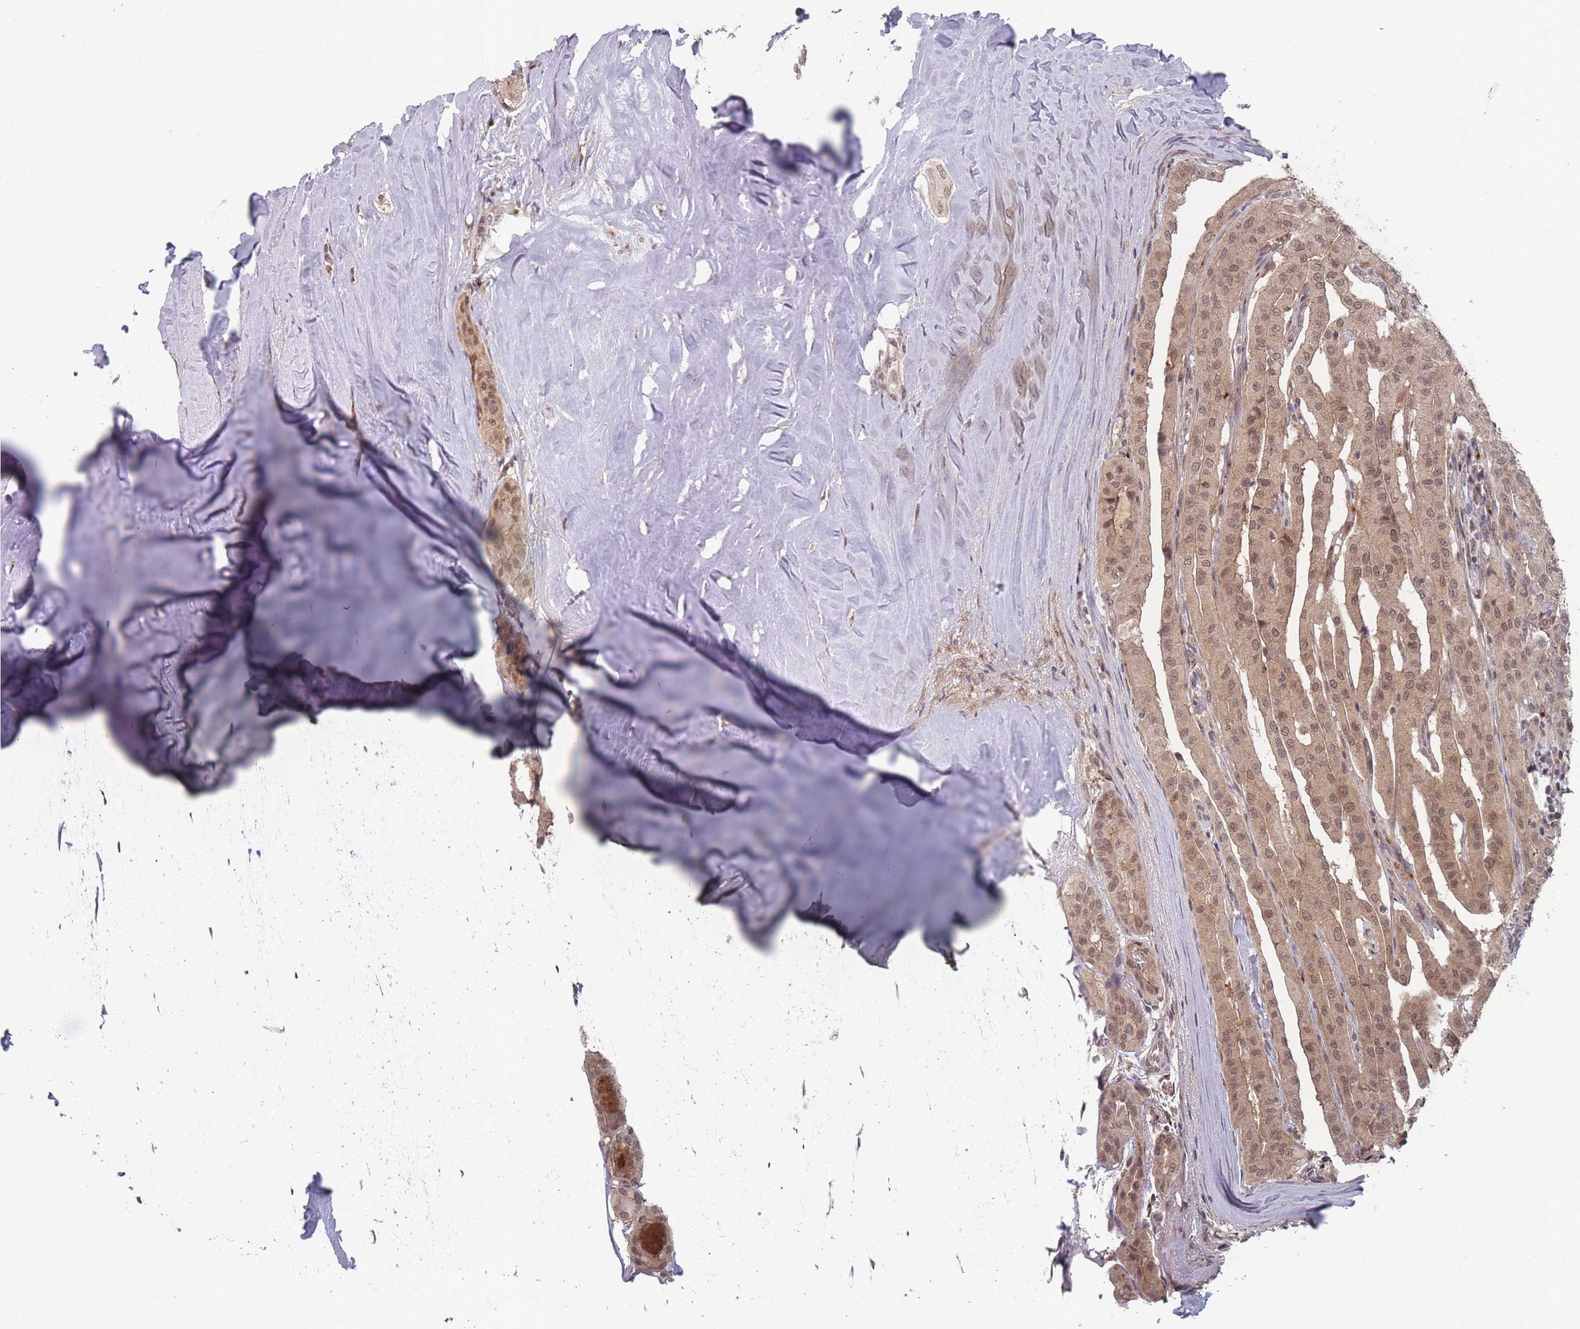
{"staining": {"intensity": "moderate", "quantity": ">75%", "location": "cytoplasmic/membranous,nuclear"}, "tissue": "thyroid cancer", "cell_type": "Tumor cells", "image_type": "cancer", "snomed": [{"axis": "morphology", "description": "Papillary adenocarcinoma, NOS"}, {"axis": "topography", "description": "Thyroid gland"}], "caption": "Immunohistochemistry of human thyroid cancer (papillary adenocarcinoma) exhibits medium levels of moderate cytoplasmic/membranous and nuclear positivity in approximately >75% of tumor cells.", "gene": "CNTRL", "patient": {"sex": "female", "age": 59}}